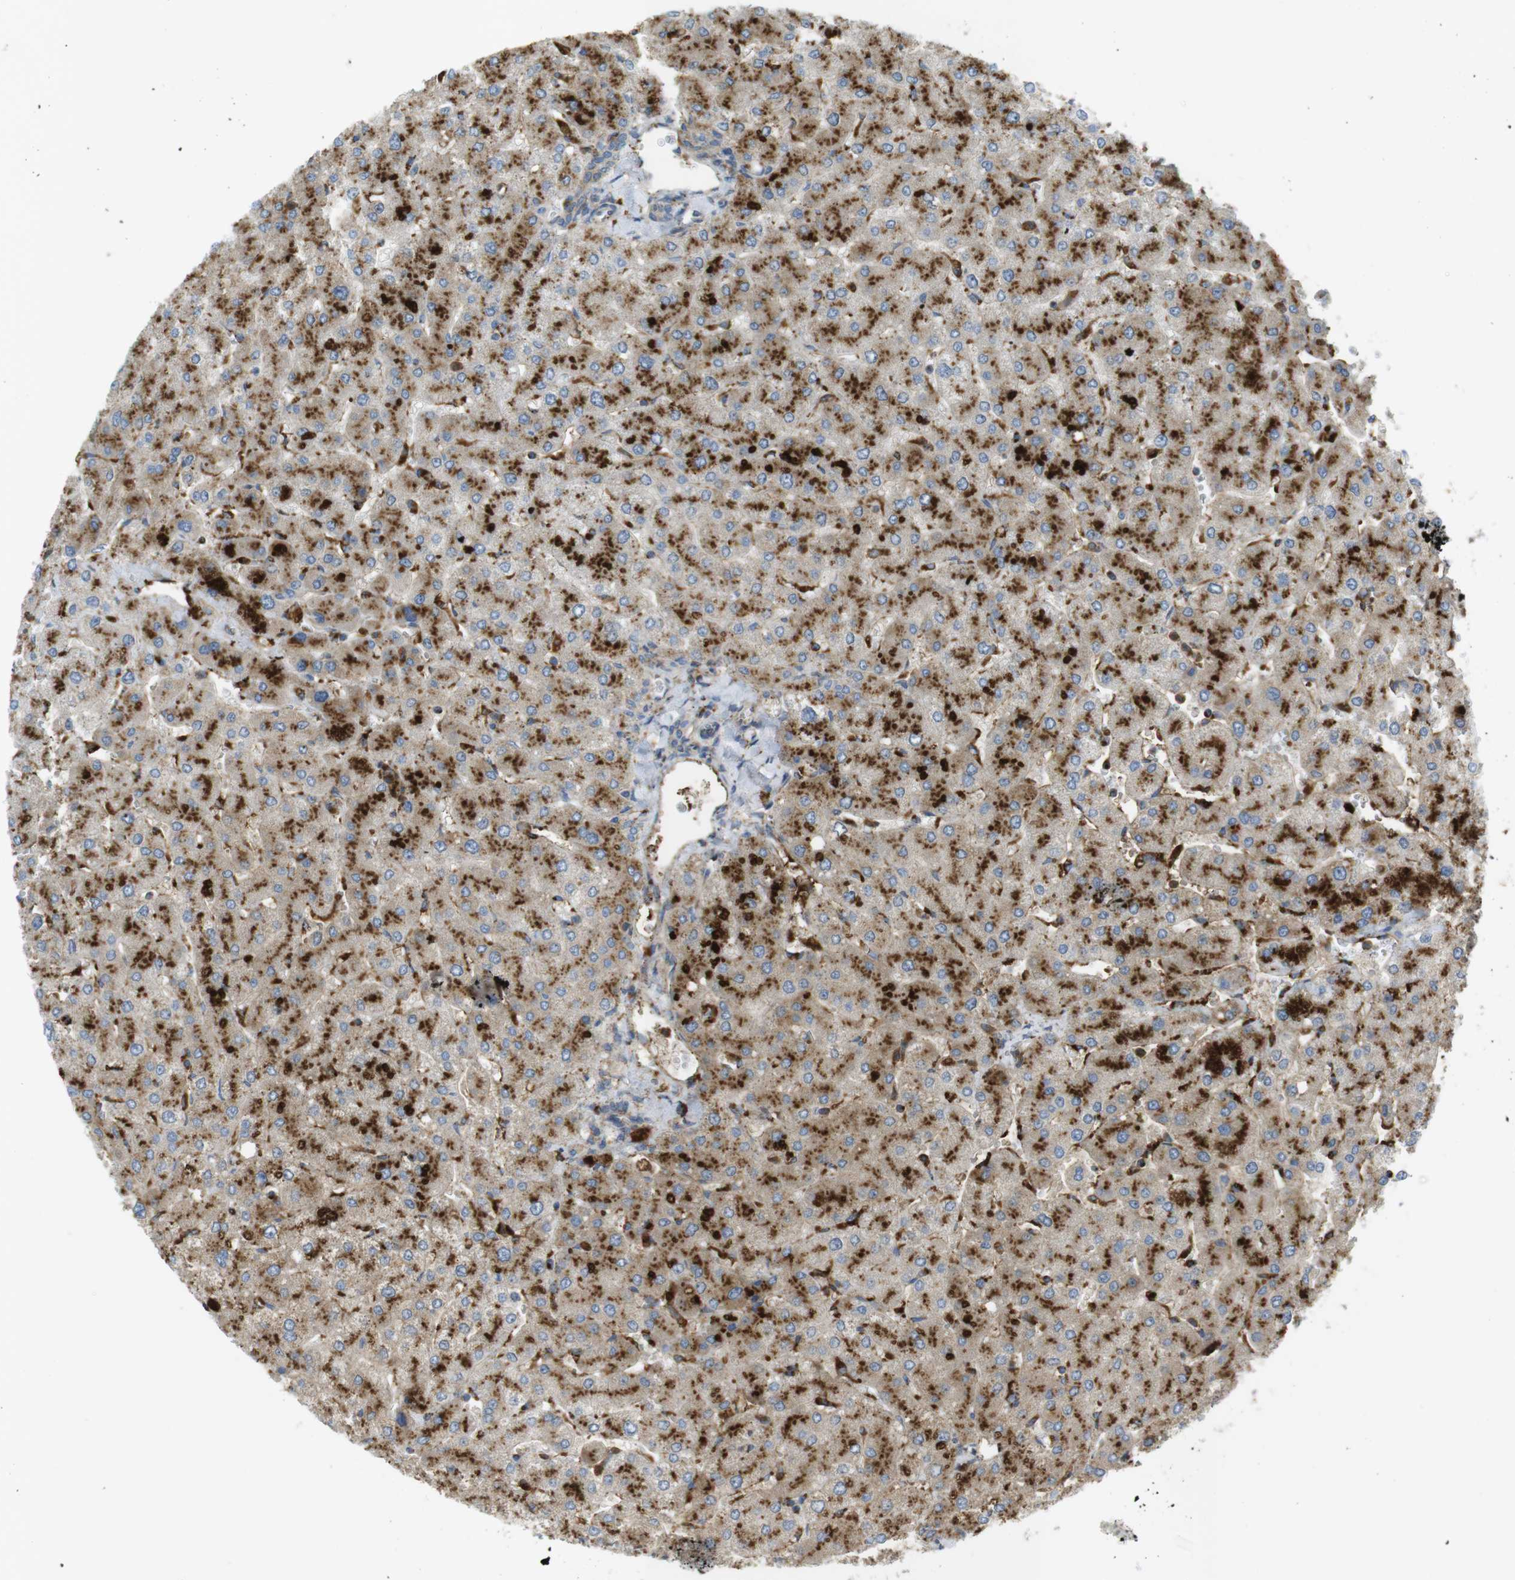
{"staining": {"intensity": "weak", "quantity": ">75%", "location": "cytoplasmic/membranous"}, "tissue": "liver", "cell_type": "Cholangiocytes", "image_type": "normal", "snomed": [{"axis": "morphology", "description": "Normal tissue, NOS"}, {"axis": "topography", "description": "Liver"}], "caption": "This micrograph reveals normal liver stained with immunohistochemistry to label a protein in brown. The cytoplasmic/membranous of cholangiocytes show weak positivity for the protein. Nuclei are counter-stained blue.", "gene": "LAMP1", "patient": {"sex": "male", "age": 55}}